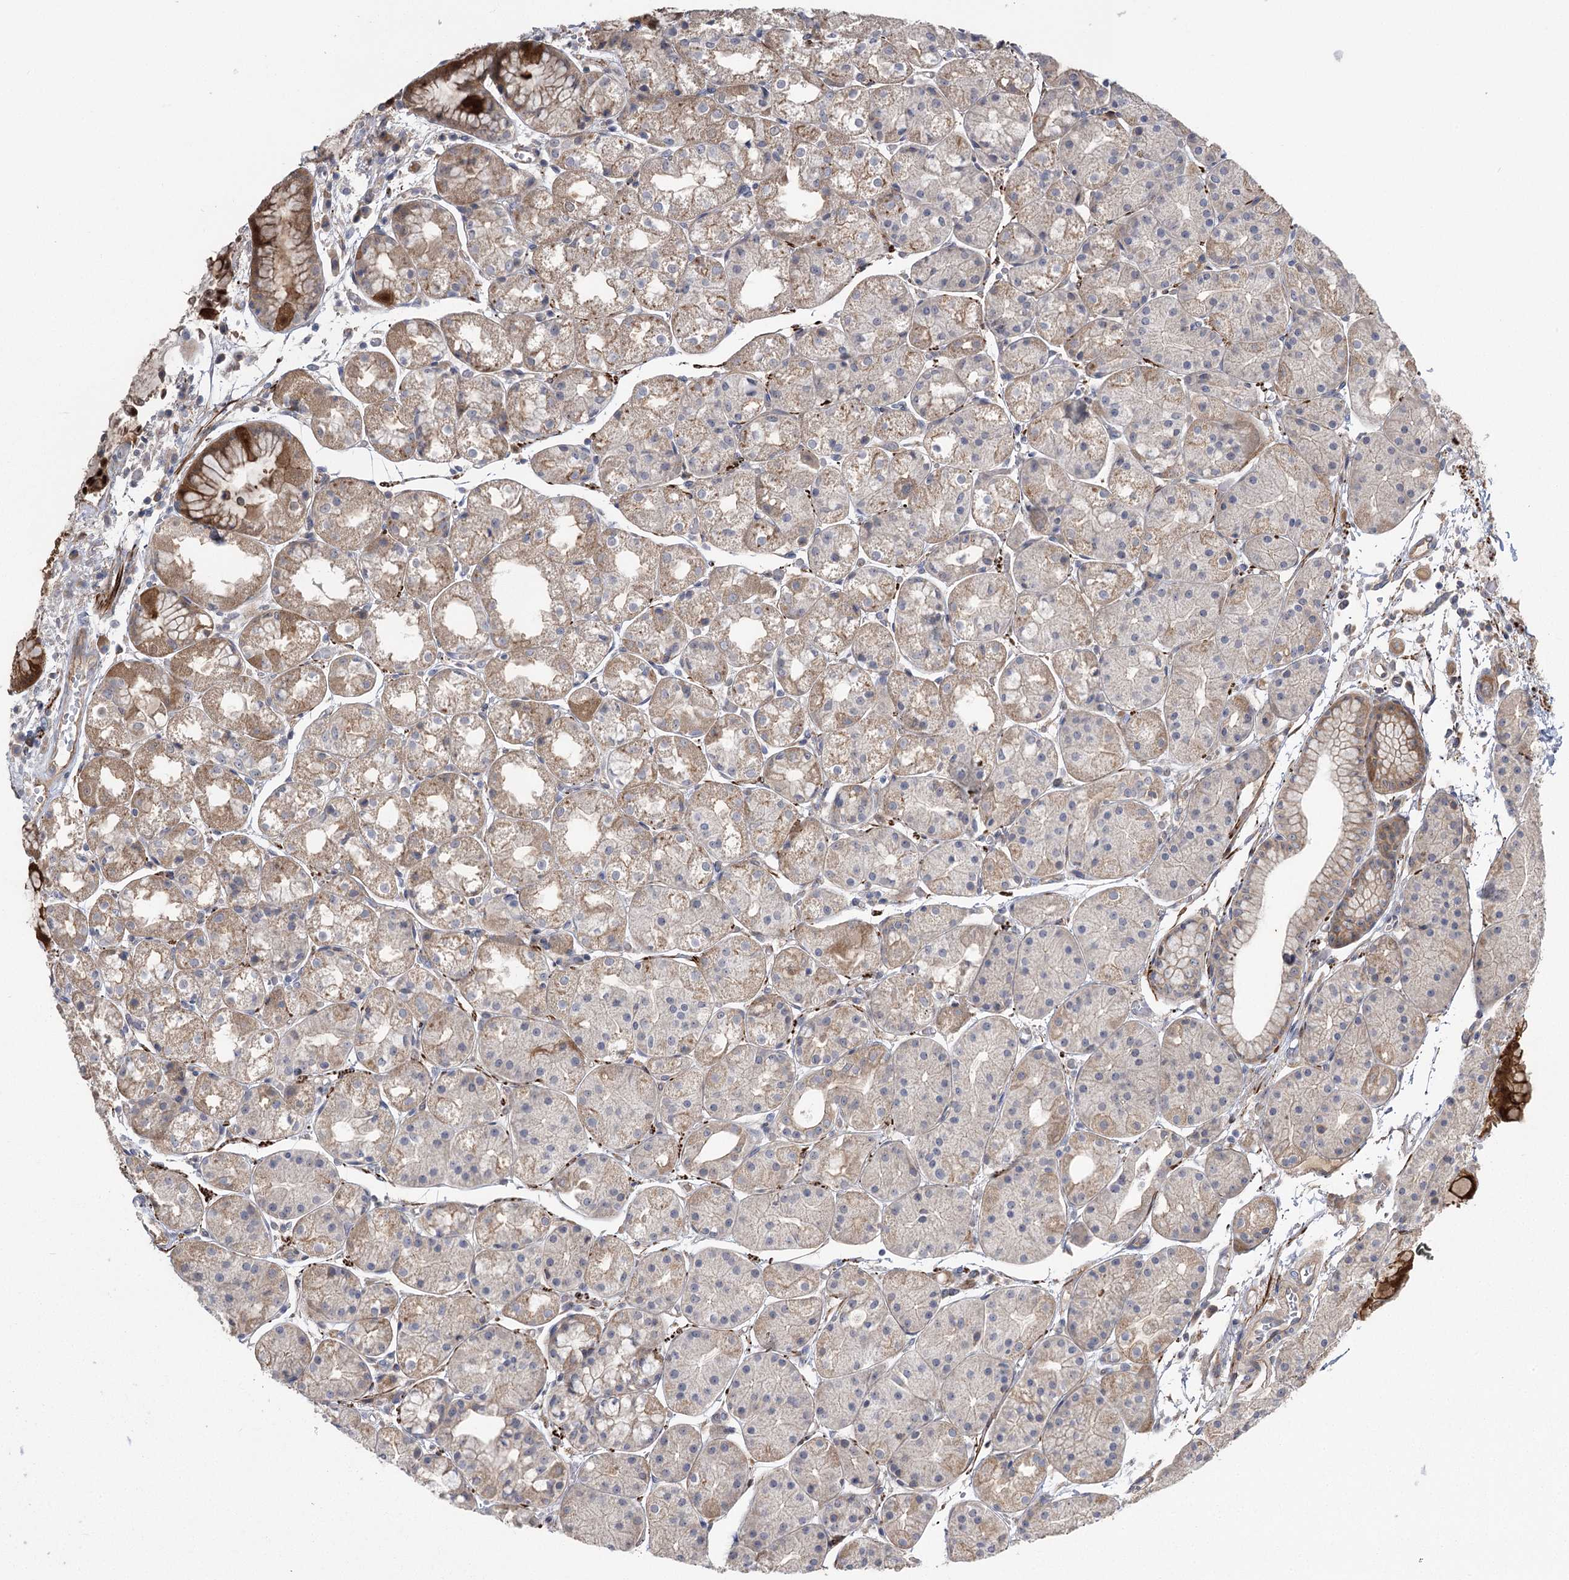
{"staining": {"intensity": "strong", "quantity": "25%-75%", "location": "cytoplasmic/membranous,nuclear"}, "tissue": "stomach", "cell_type": "Glandular cells", "image_type": "normal", "snomed": [{"axis": "morphology", "description": "Normal tissue, NOS"}, {"axis": "topography", "description": "Stomach, upper"}], "caption": "A high amount of strong cytoplasmic/membranous,nuclear positivity is seen in approximately 25%-75% of glandular cells in normal stomach. The staining was performed using DAB (3,3'-diaminobenzidine), with brown indicating positive protein expression. Nuclei are stained blue with hematoxylin.", "gene": "KCNN2", "patient": {"sex": "male", "age": 72}}